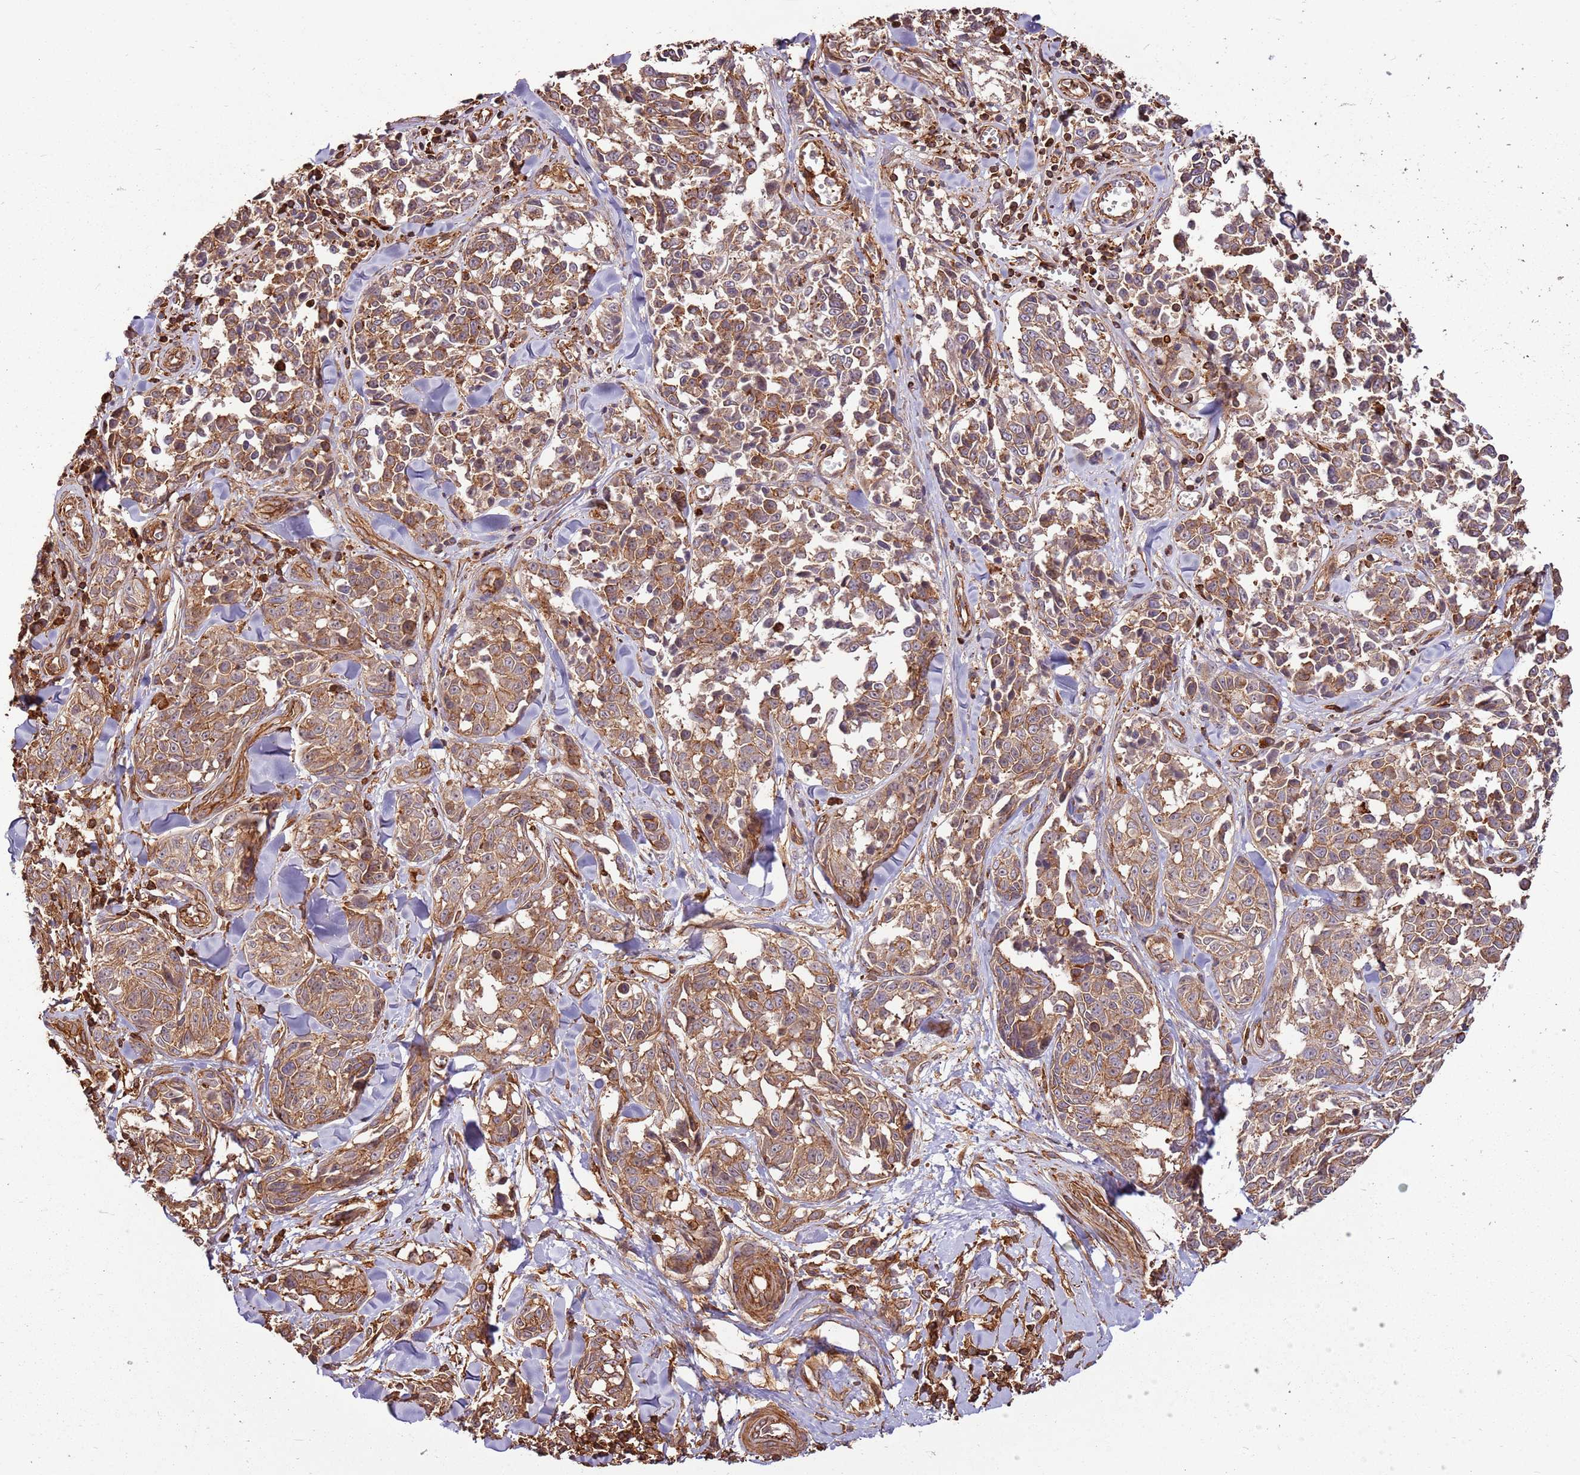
{"staining": {"intensity": "moderate", "quantity": ">75%", "location": "cytoplasmic/membranous"}, "tissue": "melanoma", "cell_type": "Tumor cells", "image_type": "cancer", "snomed": [{"axis": "morphology", "description": "Malignant melanoma, NOS"}, {"axis": "topography", "description": "Skin"}], "caption": "A photomicrograph of human melanoma stained for a protein shows moderate cytoplasmic/membranous brown staining in tumor cells.", "gene": "ACVR2A", "patient": {"sex": "female", "age": 64}}